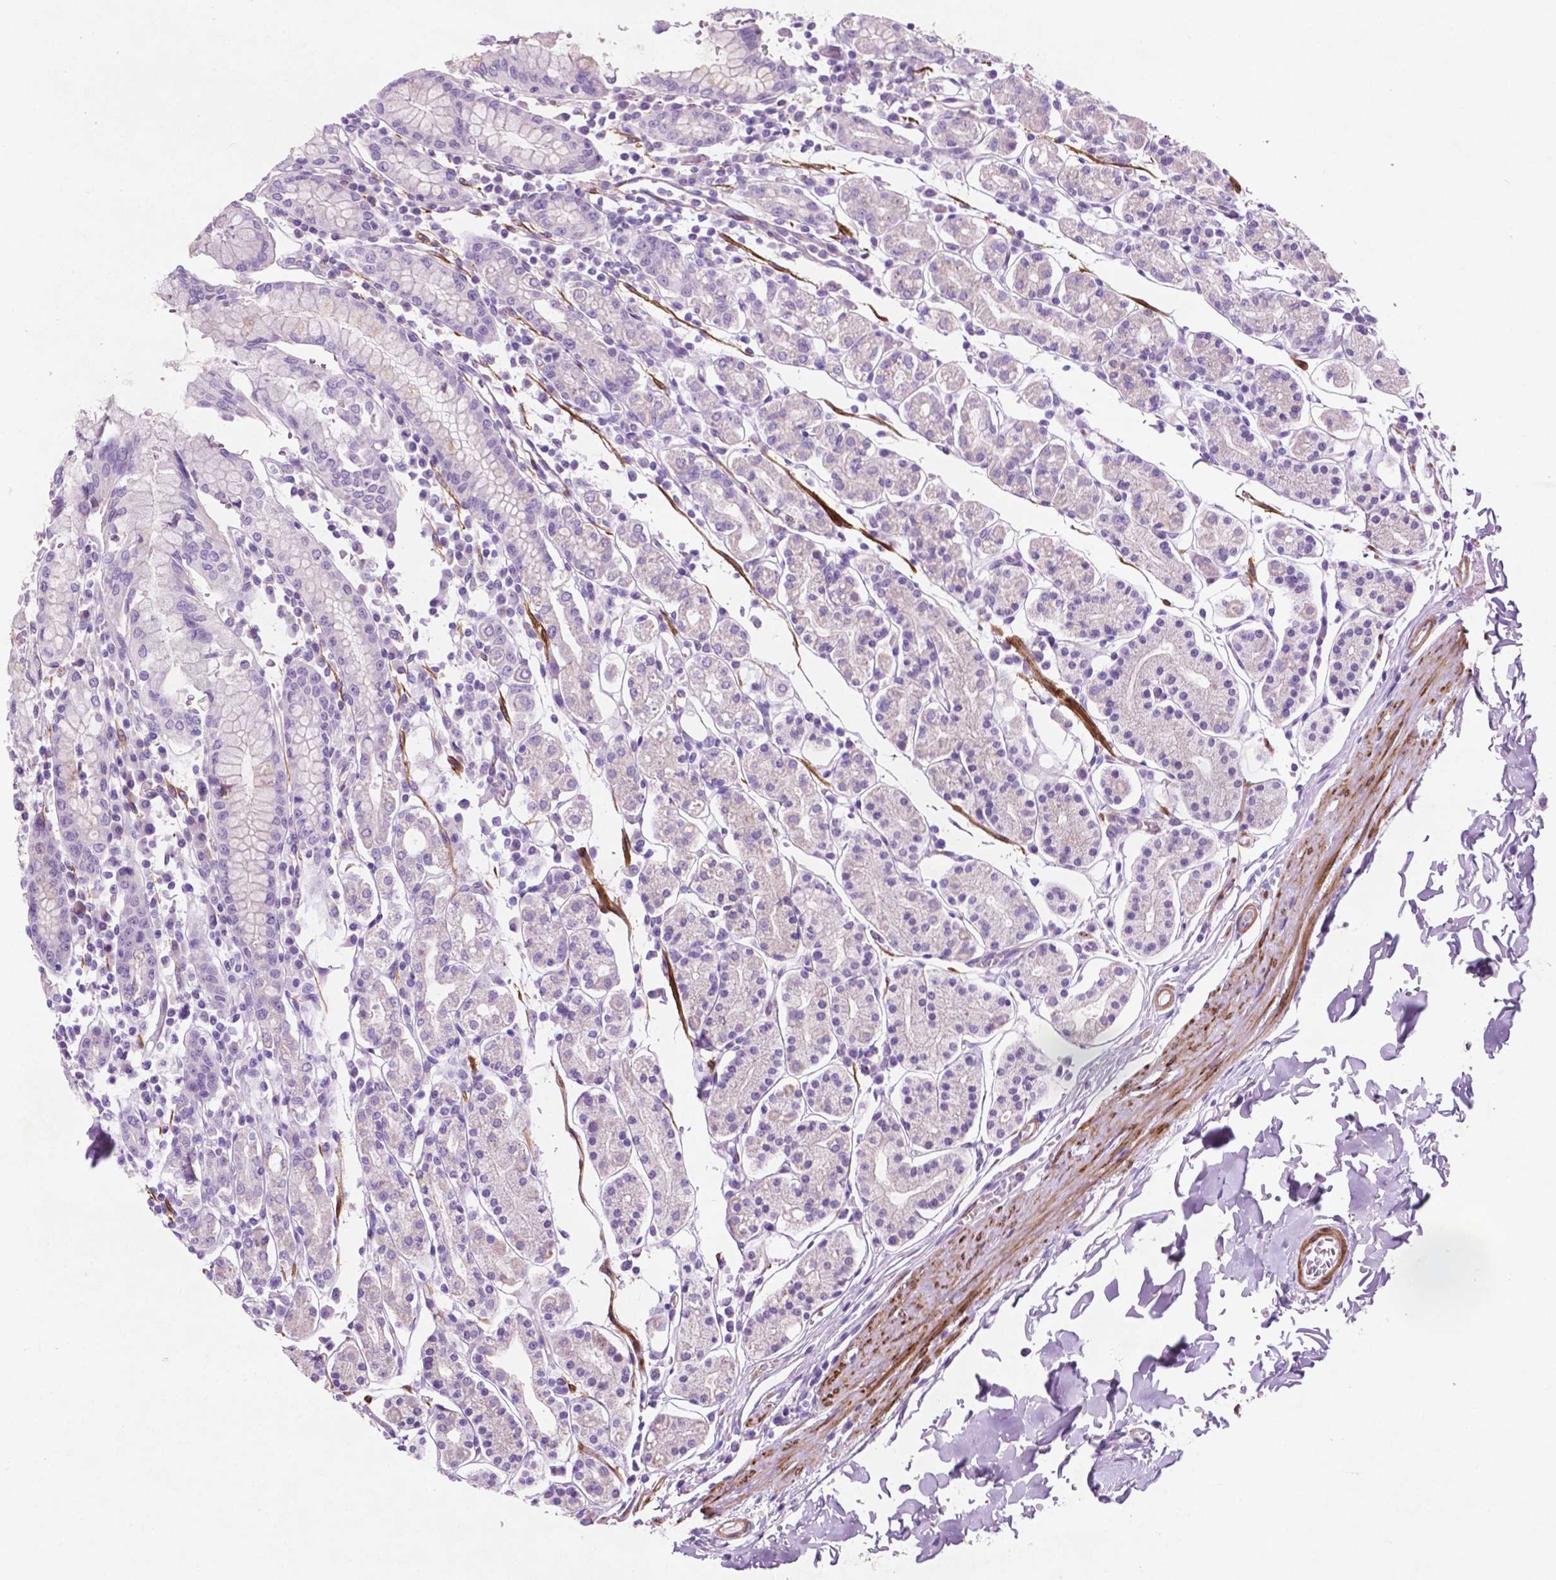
{"staining": {"intensity": "negative", "quantity": "none", "location": "none"}, "tissue": "stomach", "cell_type": "Glandular cells", "image_type": "normal", "snomed": [{"axis": "morphology", "description": "Normal tissue, NOS"}, {"axis": "topography", "description": "Stomach, upper"}, {"axis": "topography", "description": "Stomach"}], "caption": "The image shows no staining of glandular cells in unremarkable stomach. Brightfield microscopy of IHC stained with DAB (brown) and hematoxylin (blue), captured at high magnification.", "gene": "ASPG", "patient": {"sex": "male", "age": 62}}